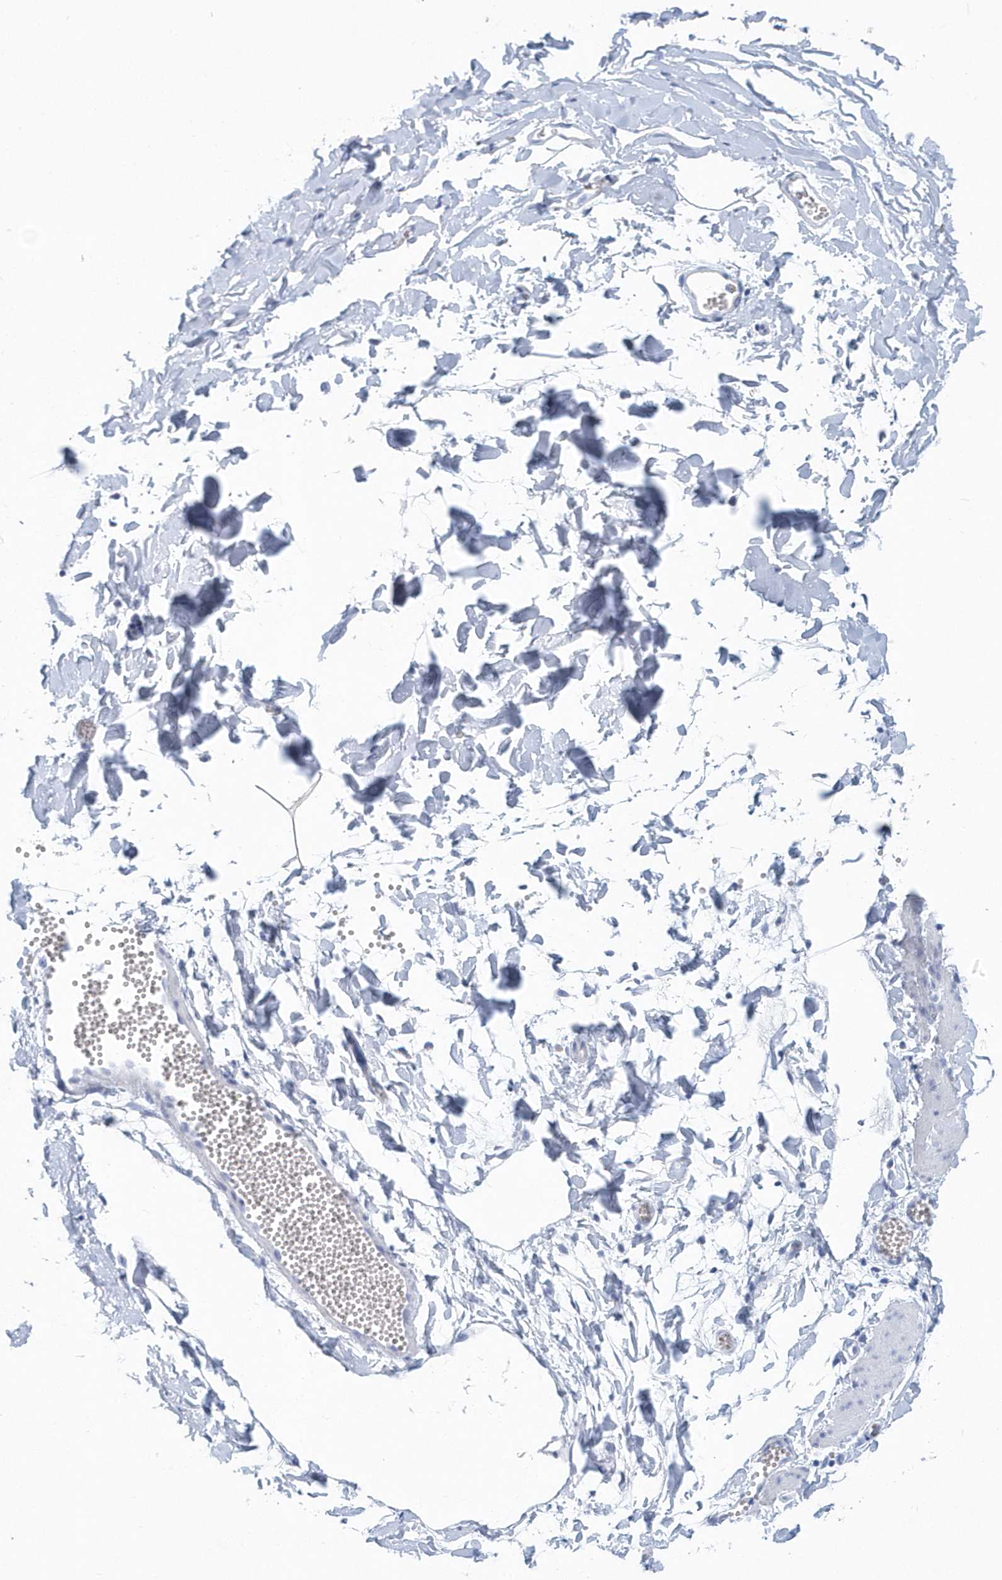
{"staining": {"intensity": "negative", "quantity": "none", "location": "none"}, "tissue": "adipose tissue", "cell_type": "Adipocytes", "image_type": "normal", "snomed": [{"axis": "morphology", "description": "Normal tissue, NOS"}, {"axis": "topography", "description": "Gallbladder"}, {"axis": "topography", "description": "Peripheral nerve tissue"}], "caption": "Immunohistochemical staining of unremarkable human adipose tissue shows no significant expression in adipocytes.", "gene": "PTPRO", "patient": {"sex": "male", "age": 38}}